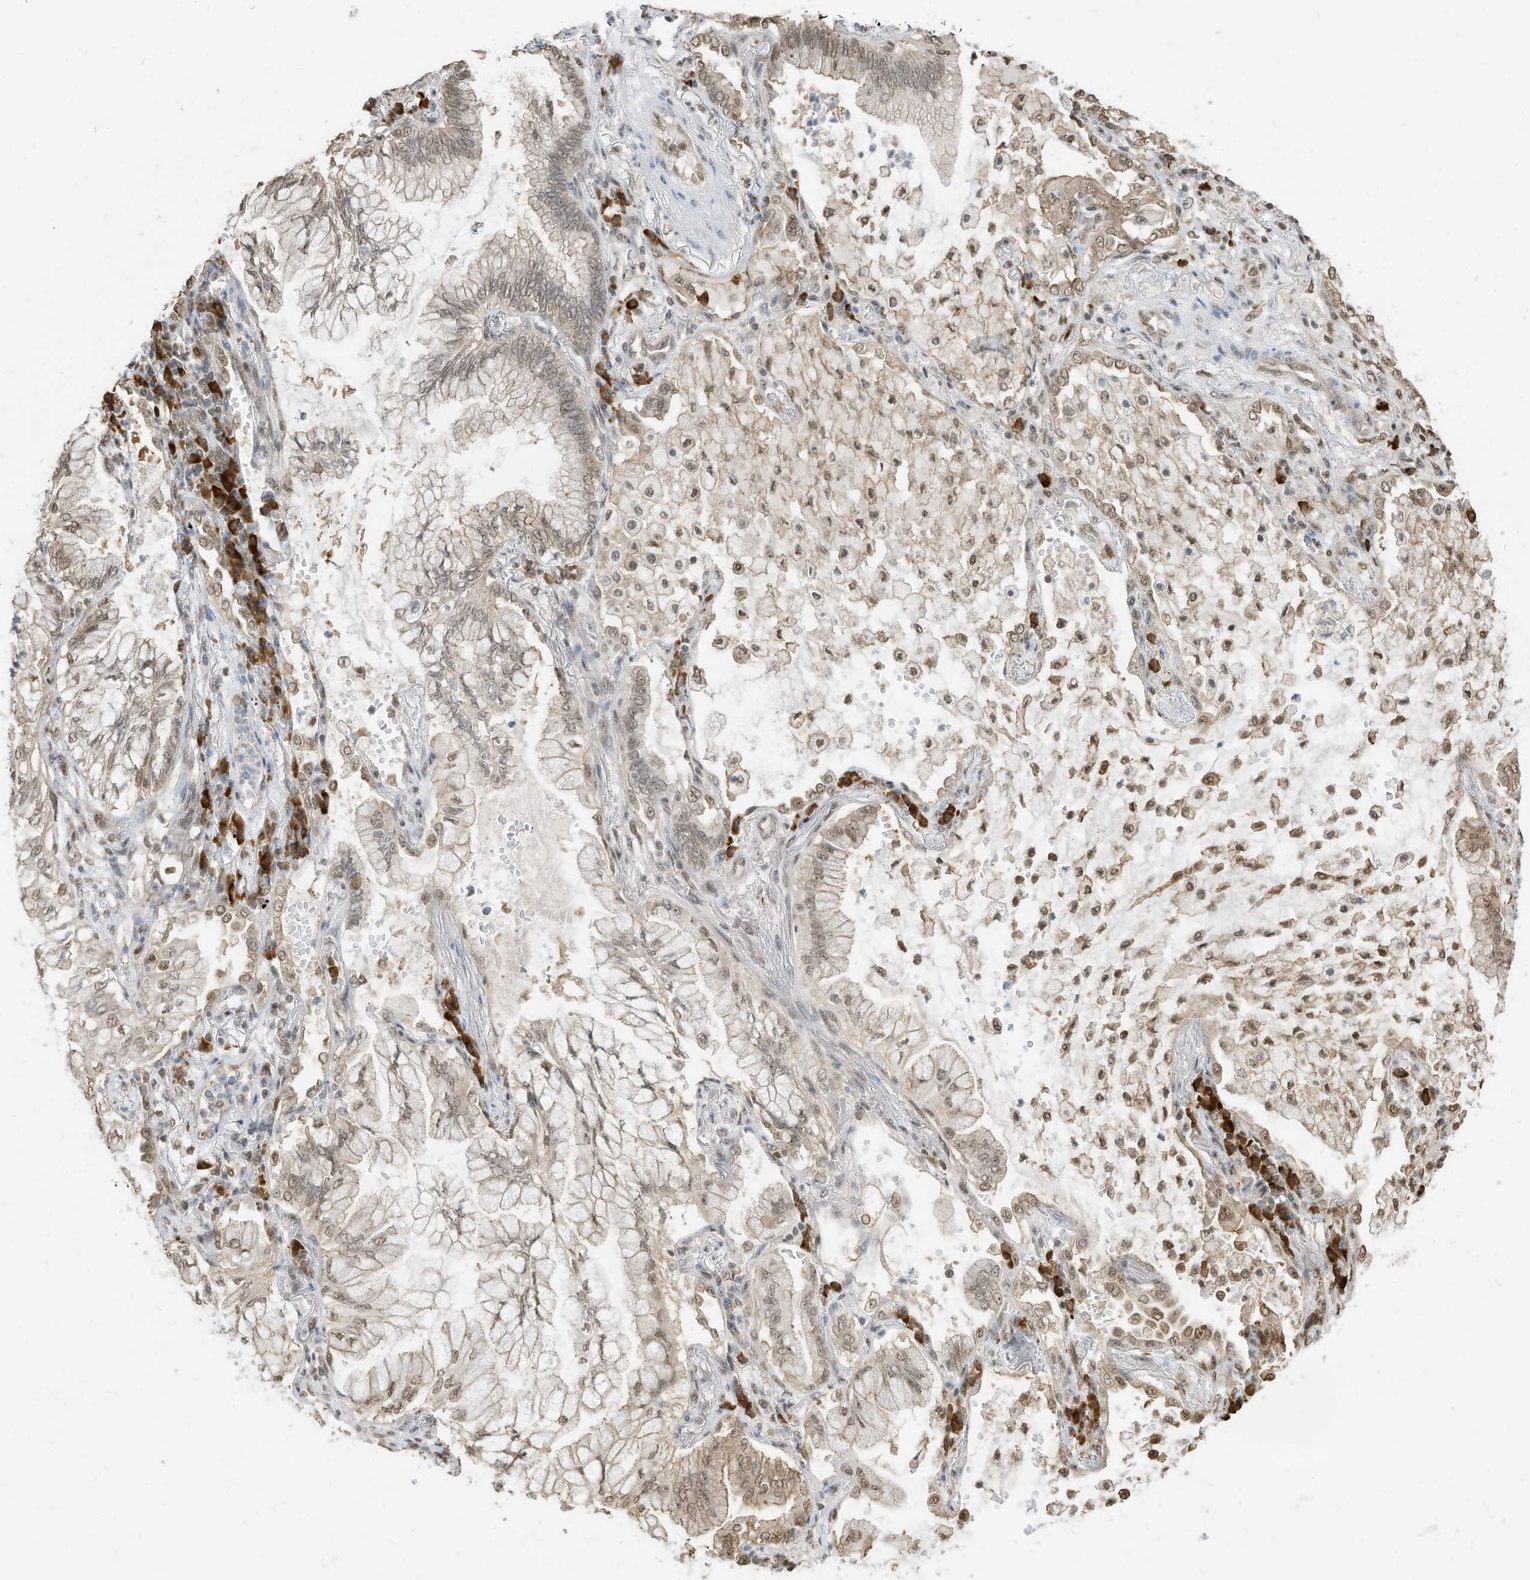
{"staining": {"intensity": "moderate", "quantity": ">75%", "location": "nuclear"}, "tissue": "lung cancer", "cell_type": "Tumor cells", "image_type": "cancer", "snomed": [{"axis": "morphology", "description": "Adenocarcinoma, NOS"}, {"axis": "topography", "description": "Lung"}], "caption": "Moderate nuclear protein staining is identified in about >75% of tumor cells in lung cancer (adenocarcinoma).", "gene": "ZNF195", "patient": {"sex": "female", "age": 70}}